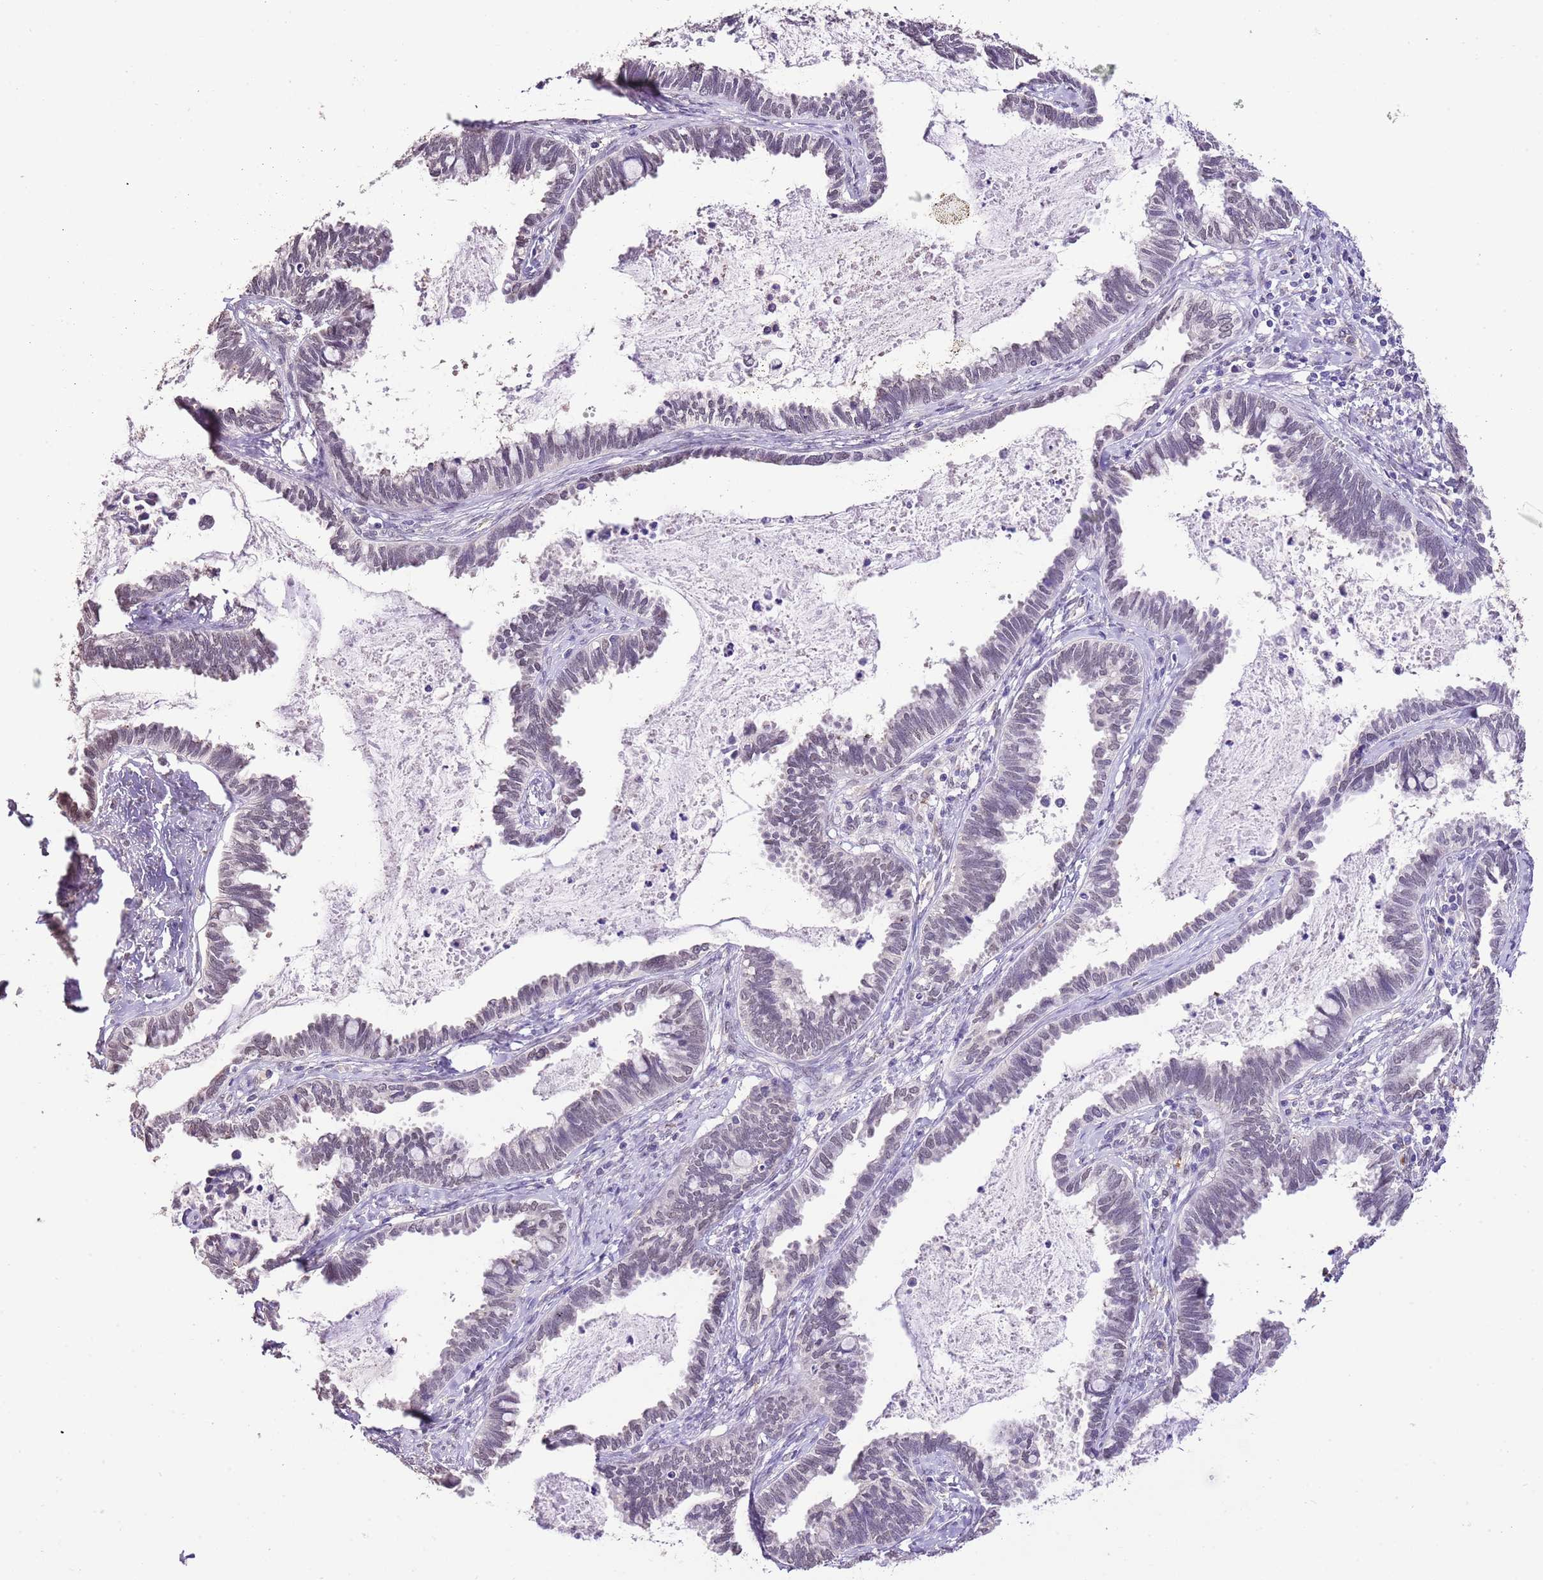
{"staining": {"intensity": "weak", "quantity": "25%-75%", "location": "nuclear"}, "tissue": "cervical cancer", "cell_type": "Tumor cells", "image_type": "cancer", "snomed": [{"axis": "morphology", "description": "Adenocarcinoma, NOS"}, {"axis": "topography", "description": "Cervix"}], "caption": "This is an image of immunohistochemistry staining of adenocarcinoma (cervical), which shows weak positivity in the nuclear of tumor cells.", "gene": "IZUMO4", "patient": {"sex": "female", "age": 37}}